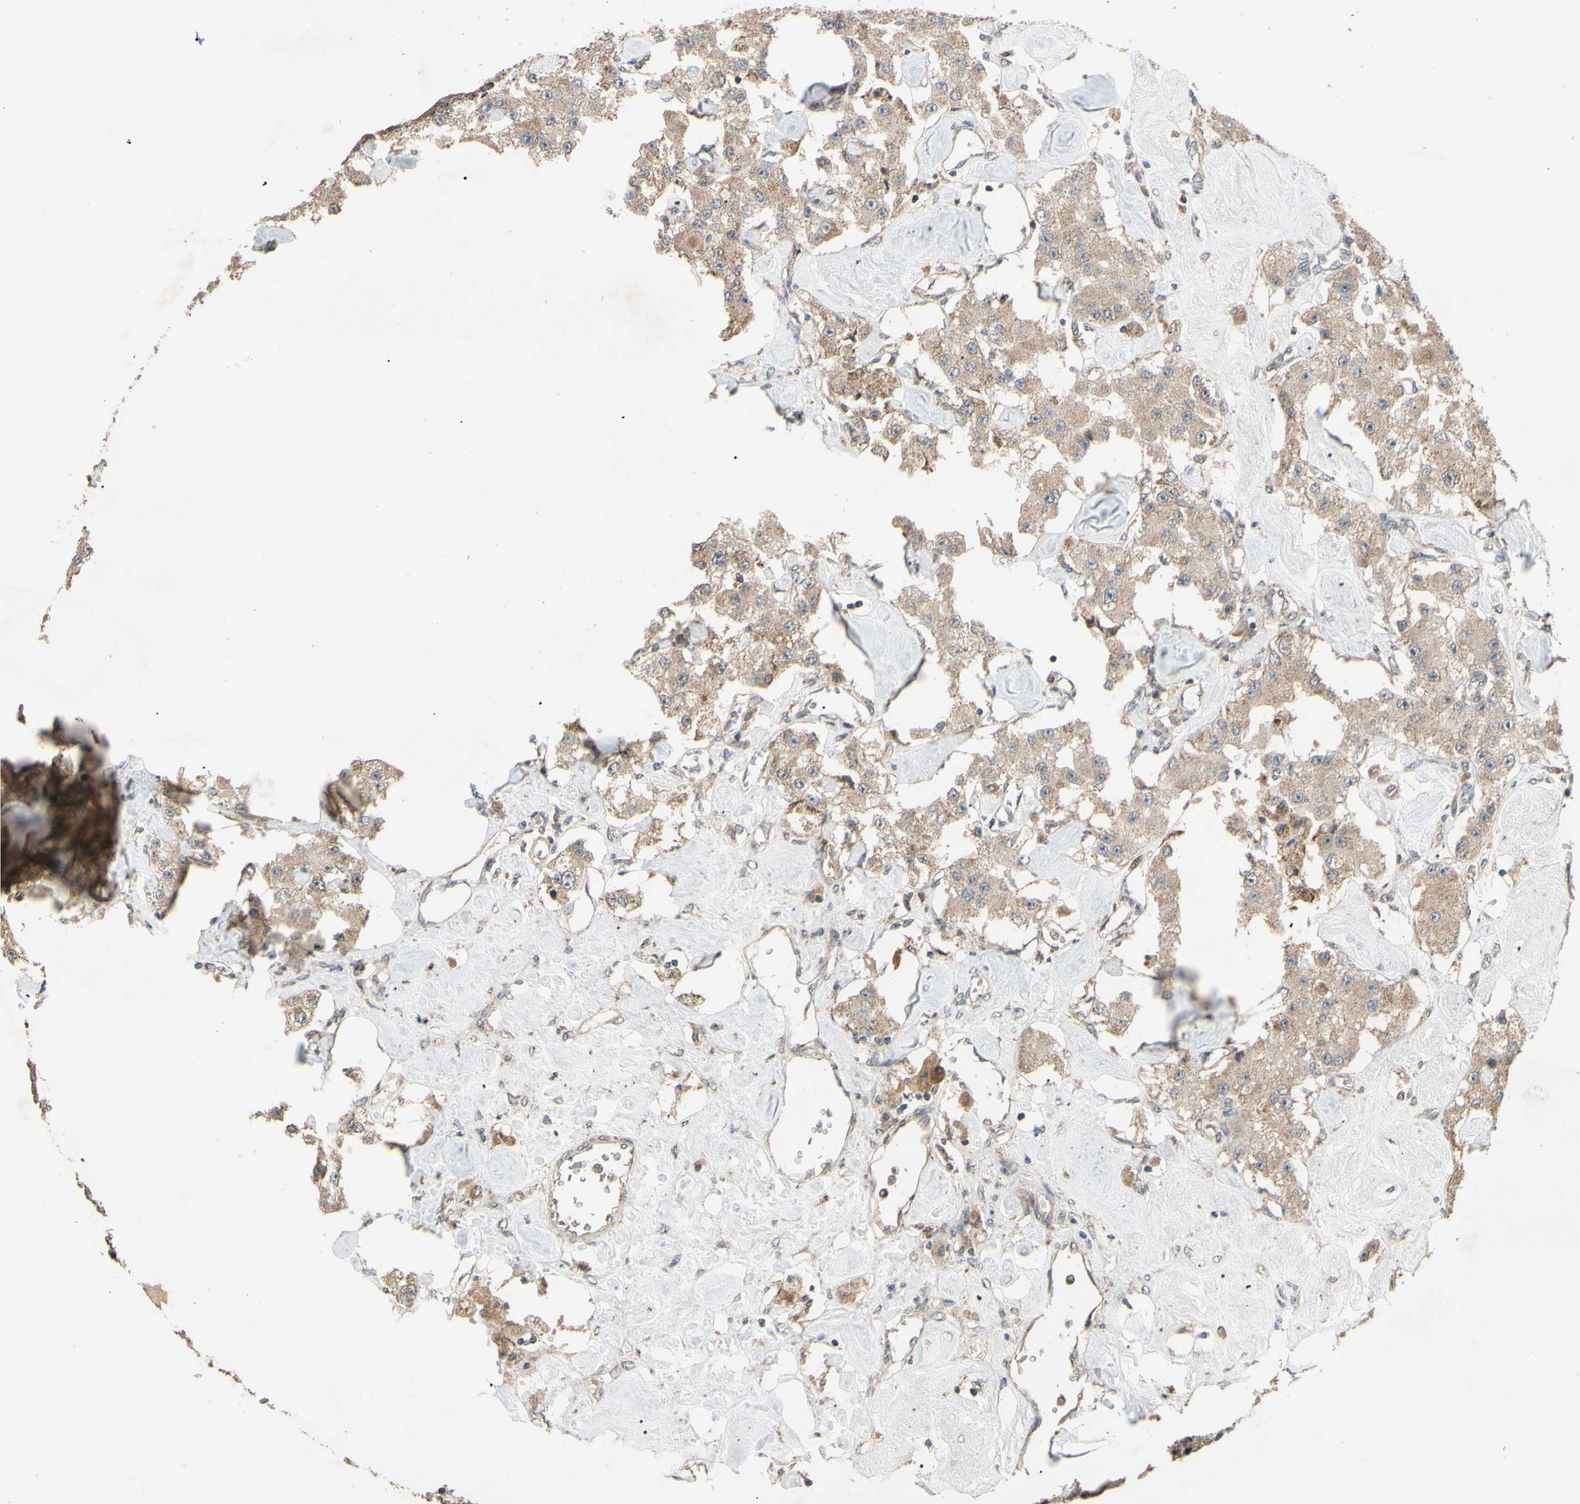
{"staining": {"intensity": "weak", "quantity": ">75%", "location": "cytoplasmic/membranous"}, "tissue": "carcinoid", "cell_type": "Tumor cells", "image_type": "cancer", "snomed": [{"axis": "morphology", "description": "Carcinoid, malignant, NOS"}, {"axis": "topography", "description": "Pancreas"}], "caption": "Immunohistochemical staining of carcinoid (malignant) demonstrates low levels of weak cytoplasmic/membranous protein expression in approximately >75% of tumor cells.", "gene": "CD164", "patient": {"sex": "male", "age": 41}}